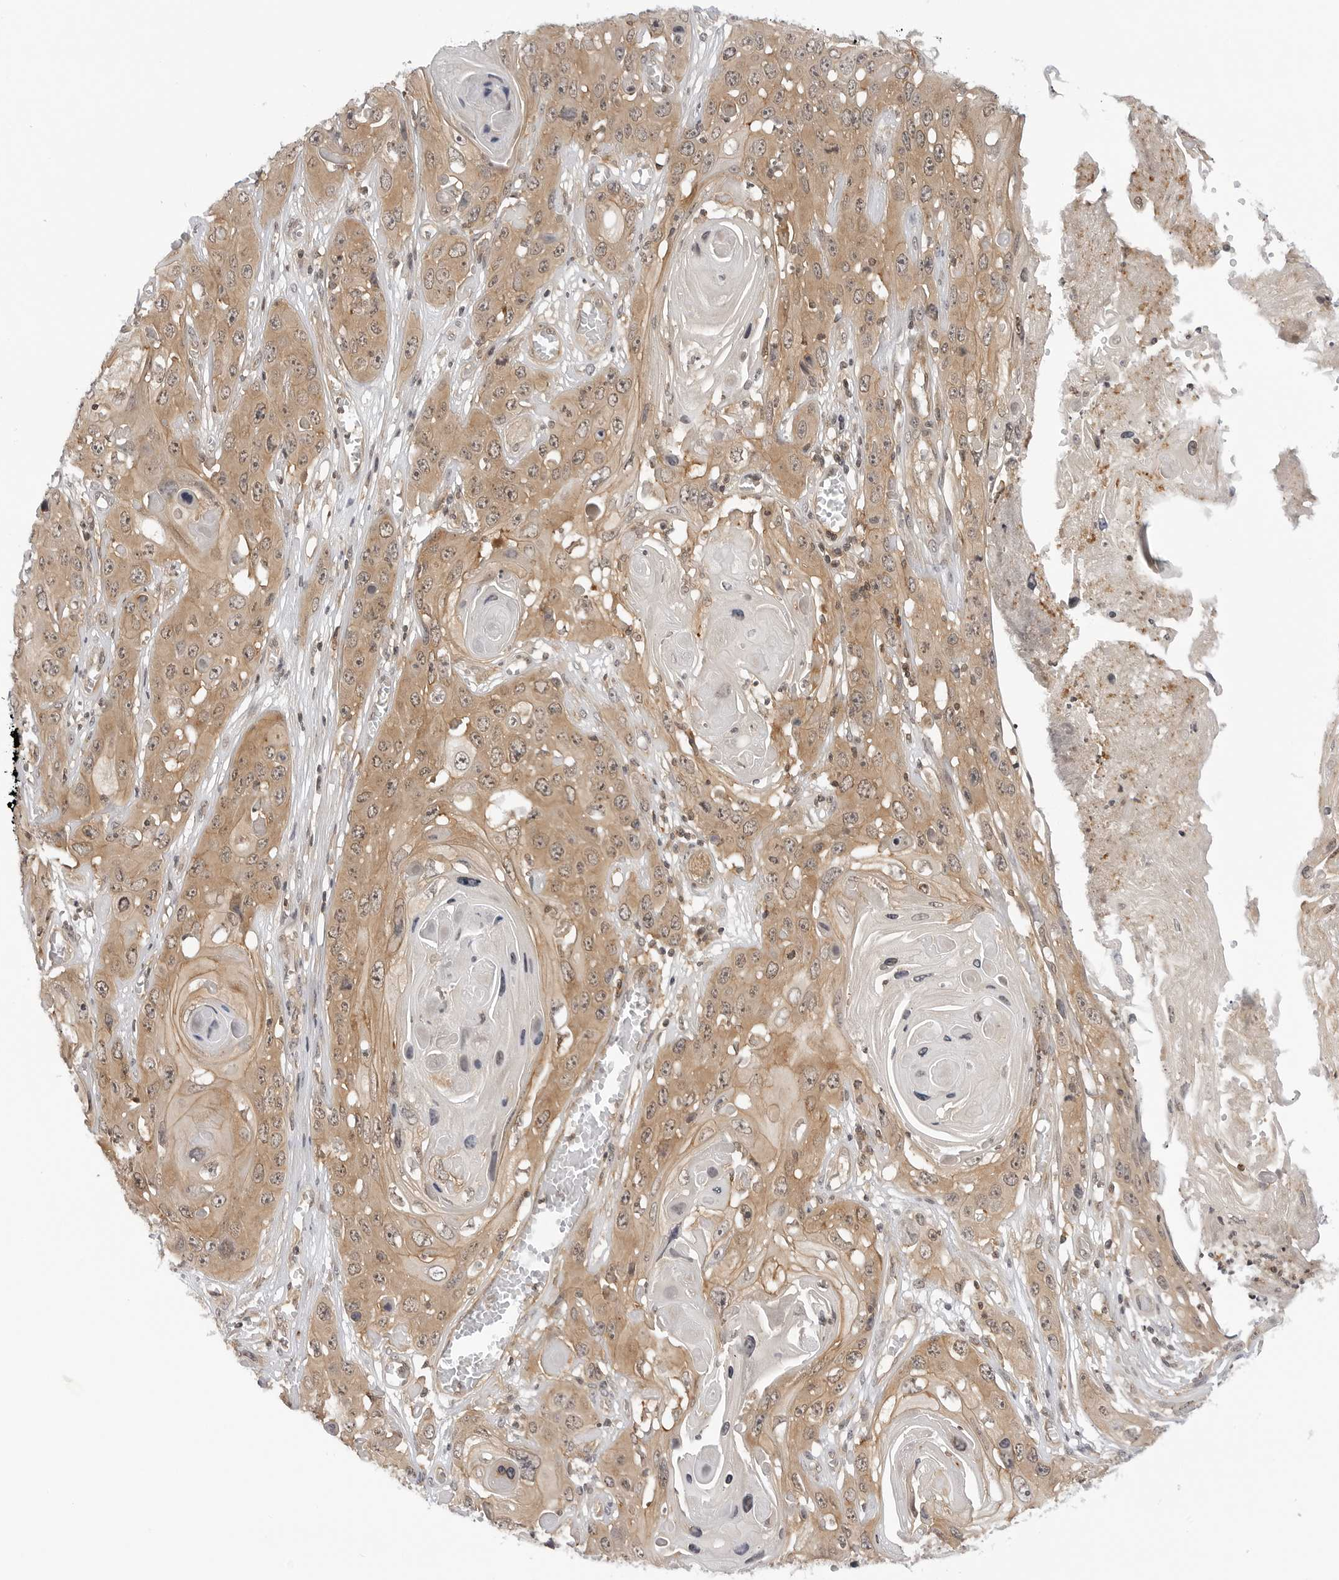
{"staining": {"intensity": "moderate", "quantity": ">75%", "location": "cytoplasmic/membranous,nuclear"}, "tissue": "skin cancer", "cell_type": "Tumor cells", "image_type": "cancer", "snomed": [{"axis": "morphology", "description": "Squamous cell carcinoma, NOS"}, {"axis": "topography", "description": "Skin"}], "caption": "Tumor cells exhibit medium levels of moderate cytoplasmic/membranous and nuclear positivity in approximately >75% of cells in human squamous cell carcinoma (skin).", "gene": "MAP2K5", "patient": {"sex": "male", "age": 55}}